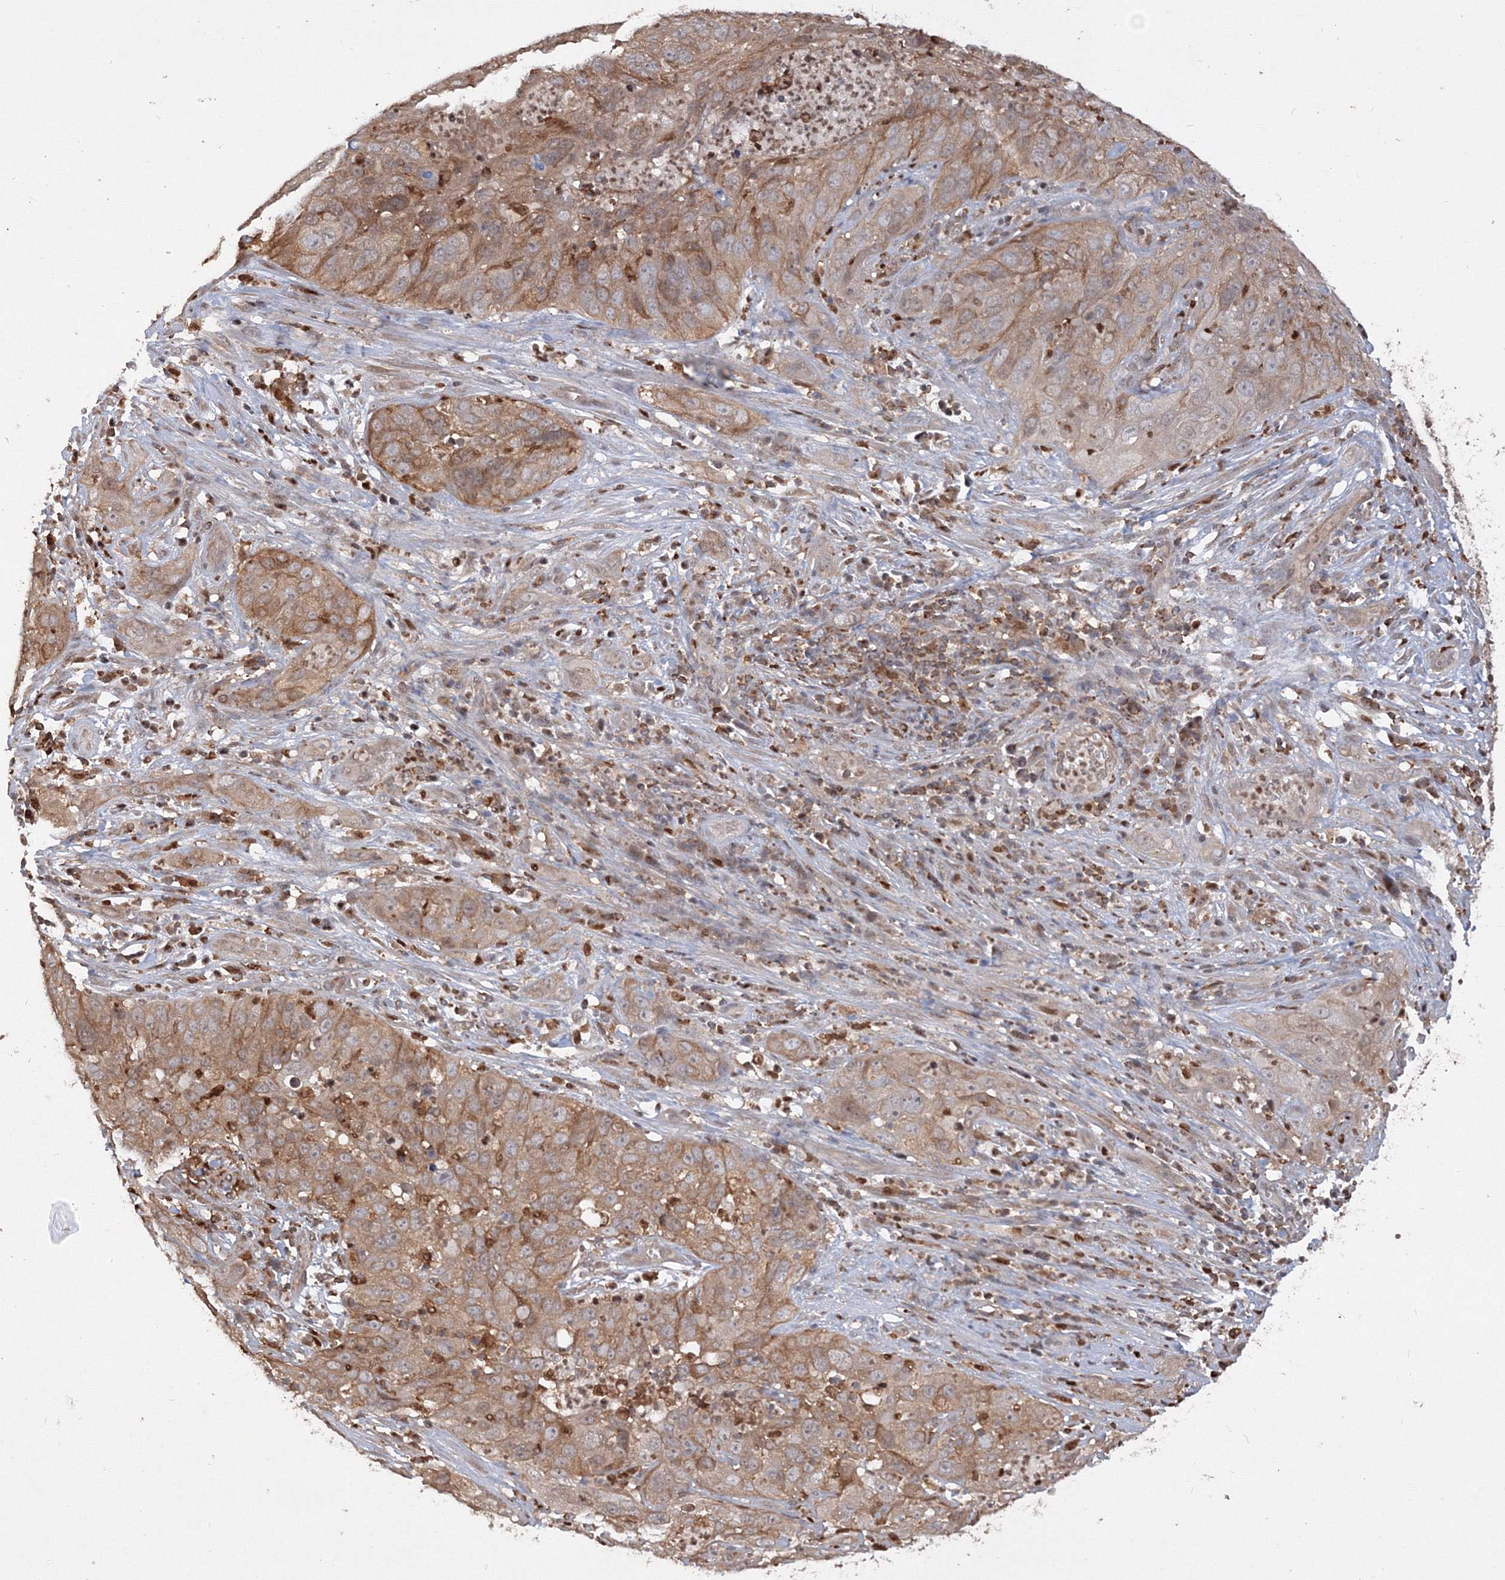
{"staining": {"intensity": "moderate", "quantity": ">75%", "location": "cytoplasmic/membranous"}, "tissue": "cervical cancer", "cell_type": "Tumor cells", "image_type": "cancer", "snomed": [{"axis": "morphology", "description": "Squamous cell carcinoma, NOS"}, {"axis": "topography", "description": "Cervix"}], "caption": "A histopathology image of human squamous cell carcinoma (cervical) stained for a protein demonstrates moderate cytoplasmic/membranous brown staining in tumor cells.", "gene": "TMEM50B", "patient": {"sex": "female", "age": 32}}